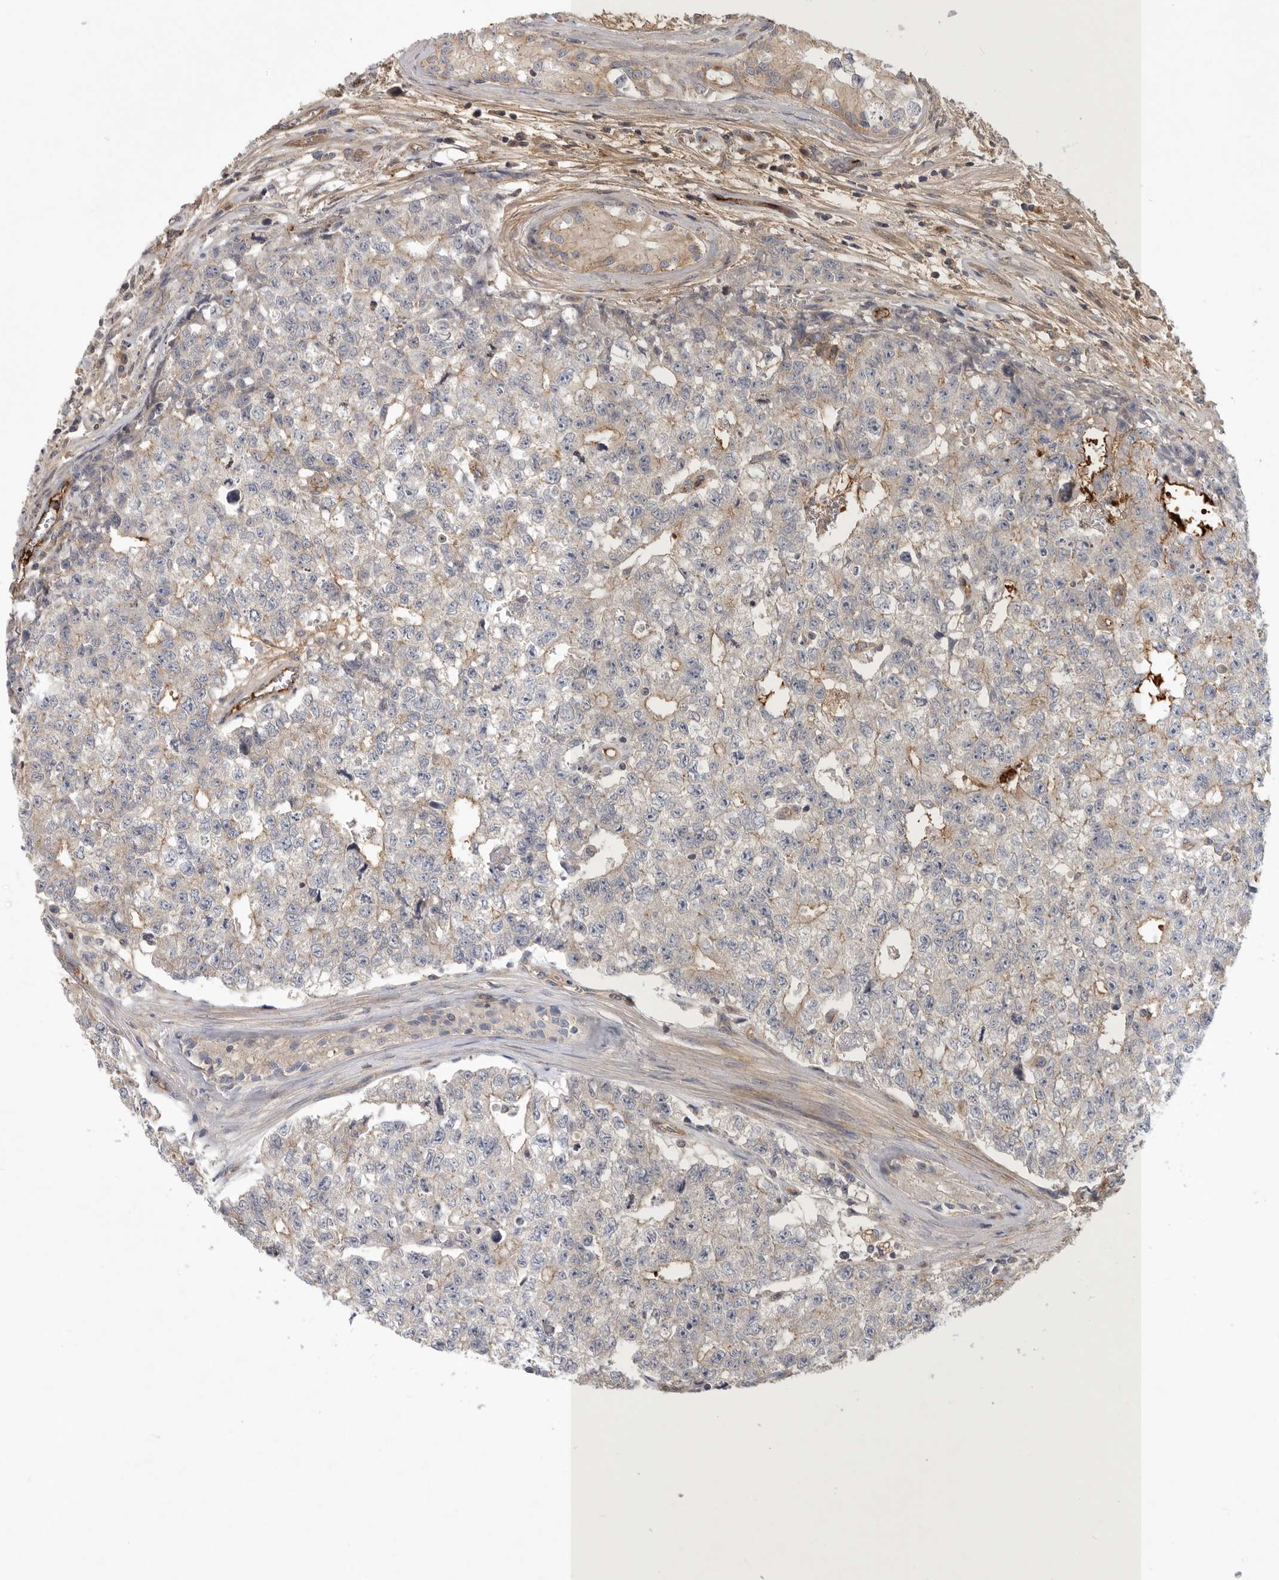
{"staining": {"intensity": "weak", "quantity": "<25%", "location": "cytoplasmic/membranous"}, "tissue": "testis cancer", "cell_type": "Tumor cells", "image_type": "cancer", "snomed": [{"axis": "morphology", "description": "Carcinoma, Embryonal, NOS"}, {"axis": "topography", "description": "Testis"}], "caption": "Human testis embryonal carcinoma stained for a protein using IHC displays no staining in tumor cells.", "gene": "MLPH", "patient": {"sex": "male", "age": 28}}